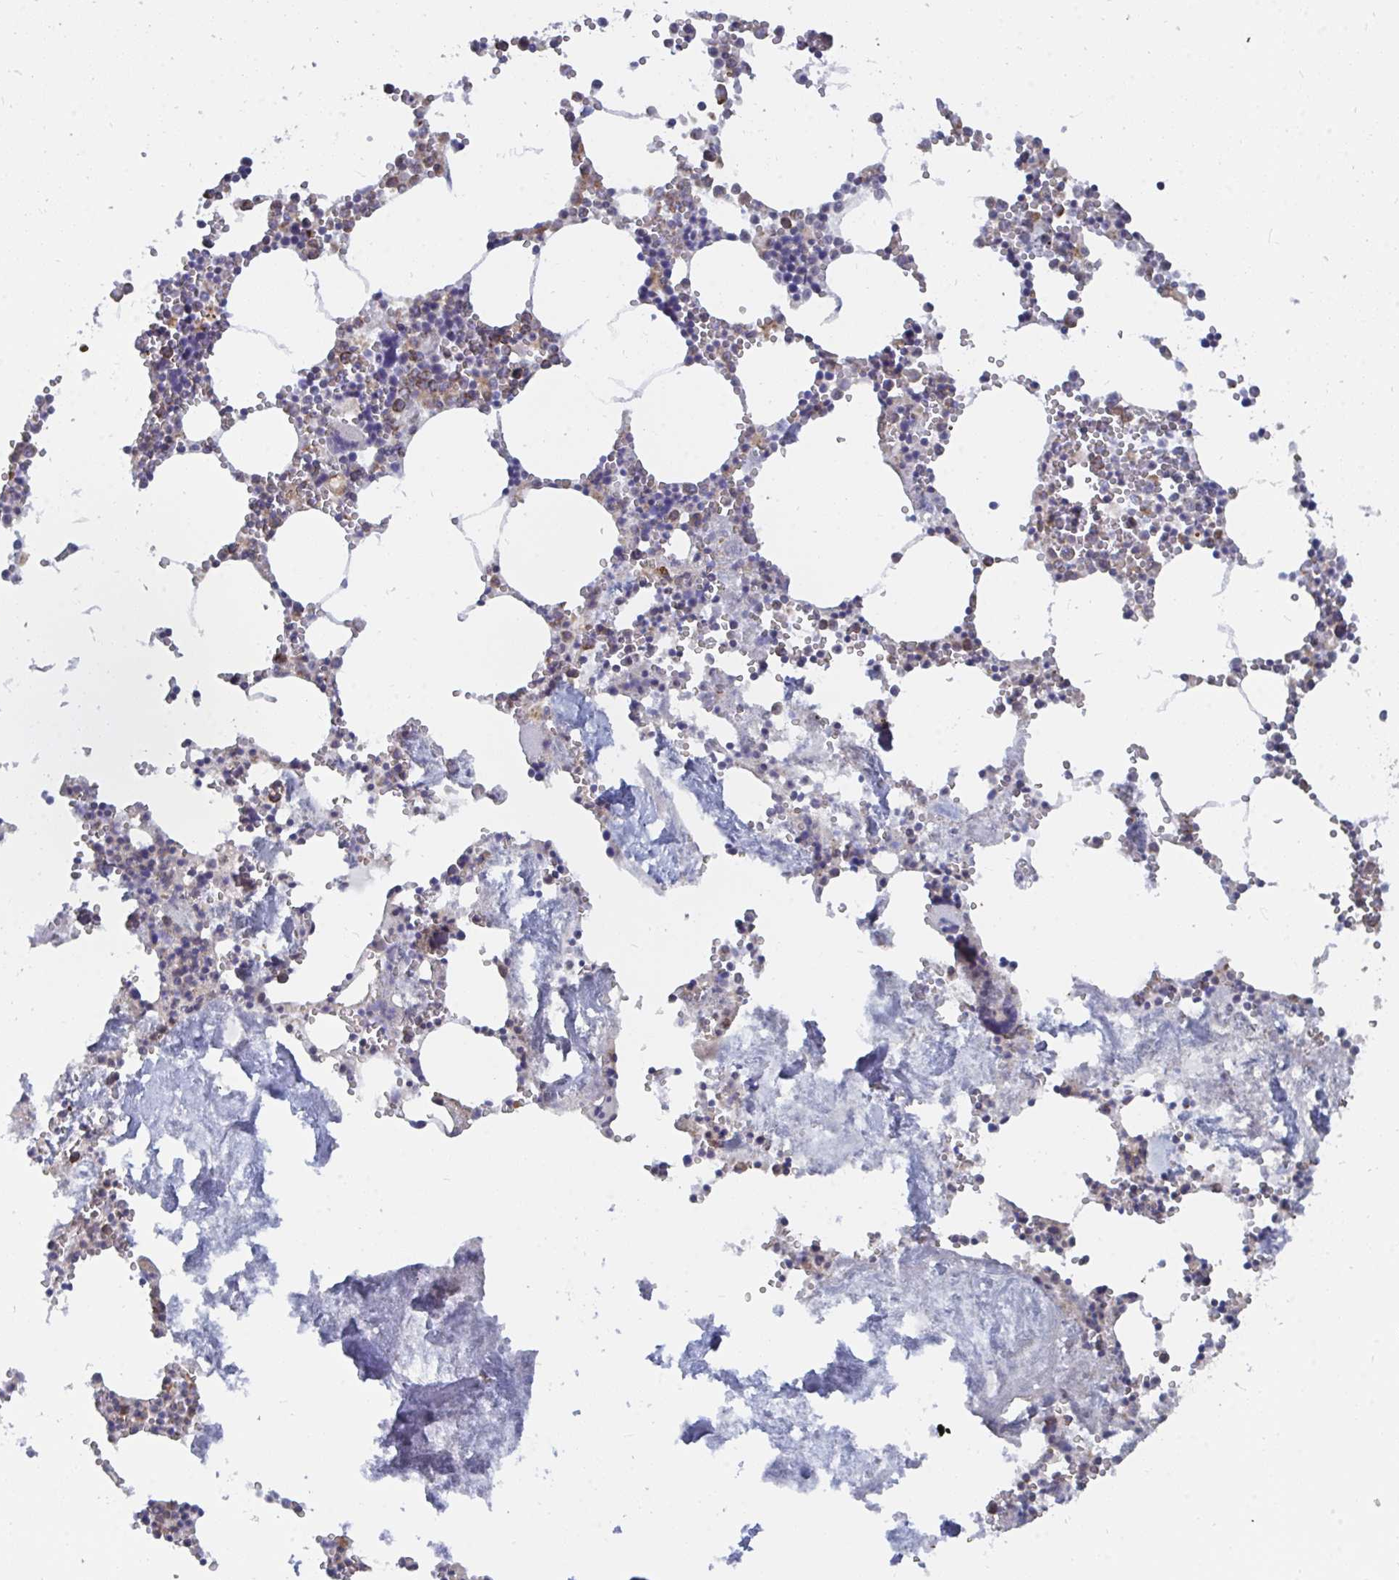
{"staining": {"intensity": "weak", "quantity": "25%-75%", "location": "cytoplasmic/membranous"}, "tissue": "bone marrow", "cell_type": "Hematopoietic cells", "image_type": "normal", "snomed": [{"axis": "morphology", "description": "Normal tissue, NOS"}, {"axis": "topography", "description": "Bone marrow"}], "caption": "Protein expression analysis of unremarkable human bone marrow reveals weak cytoplasmic/membranous positivity in approximately 25%-75% of hematopoietic cells. Ihc stains the protein of interest in brown and the nuclei are stained blue.", "gene": "ELAVL1", "patient": {"sex": "male", "age": 54}}